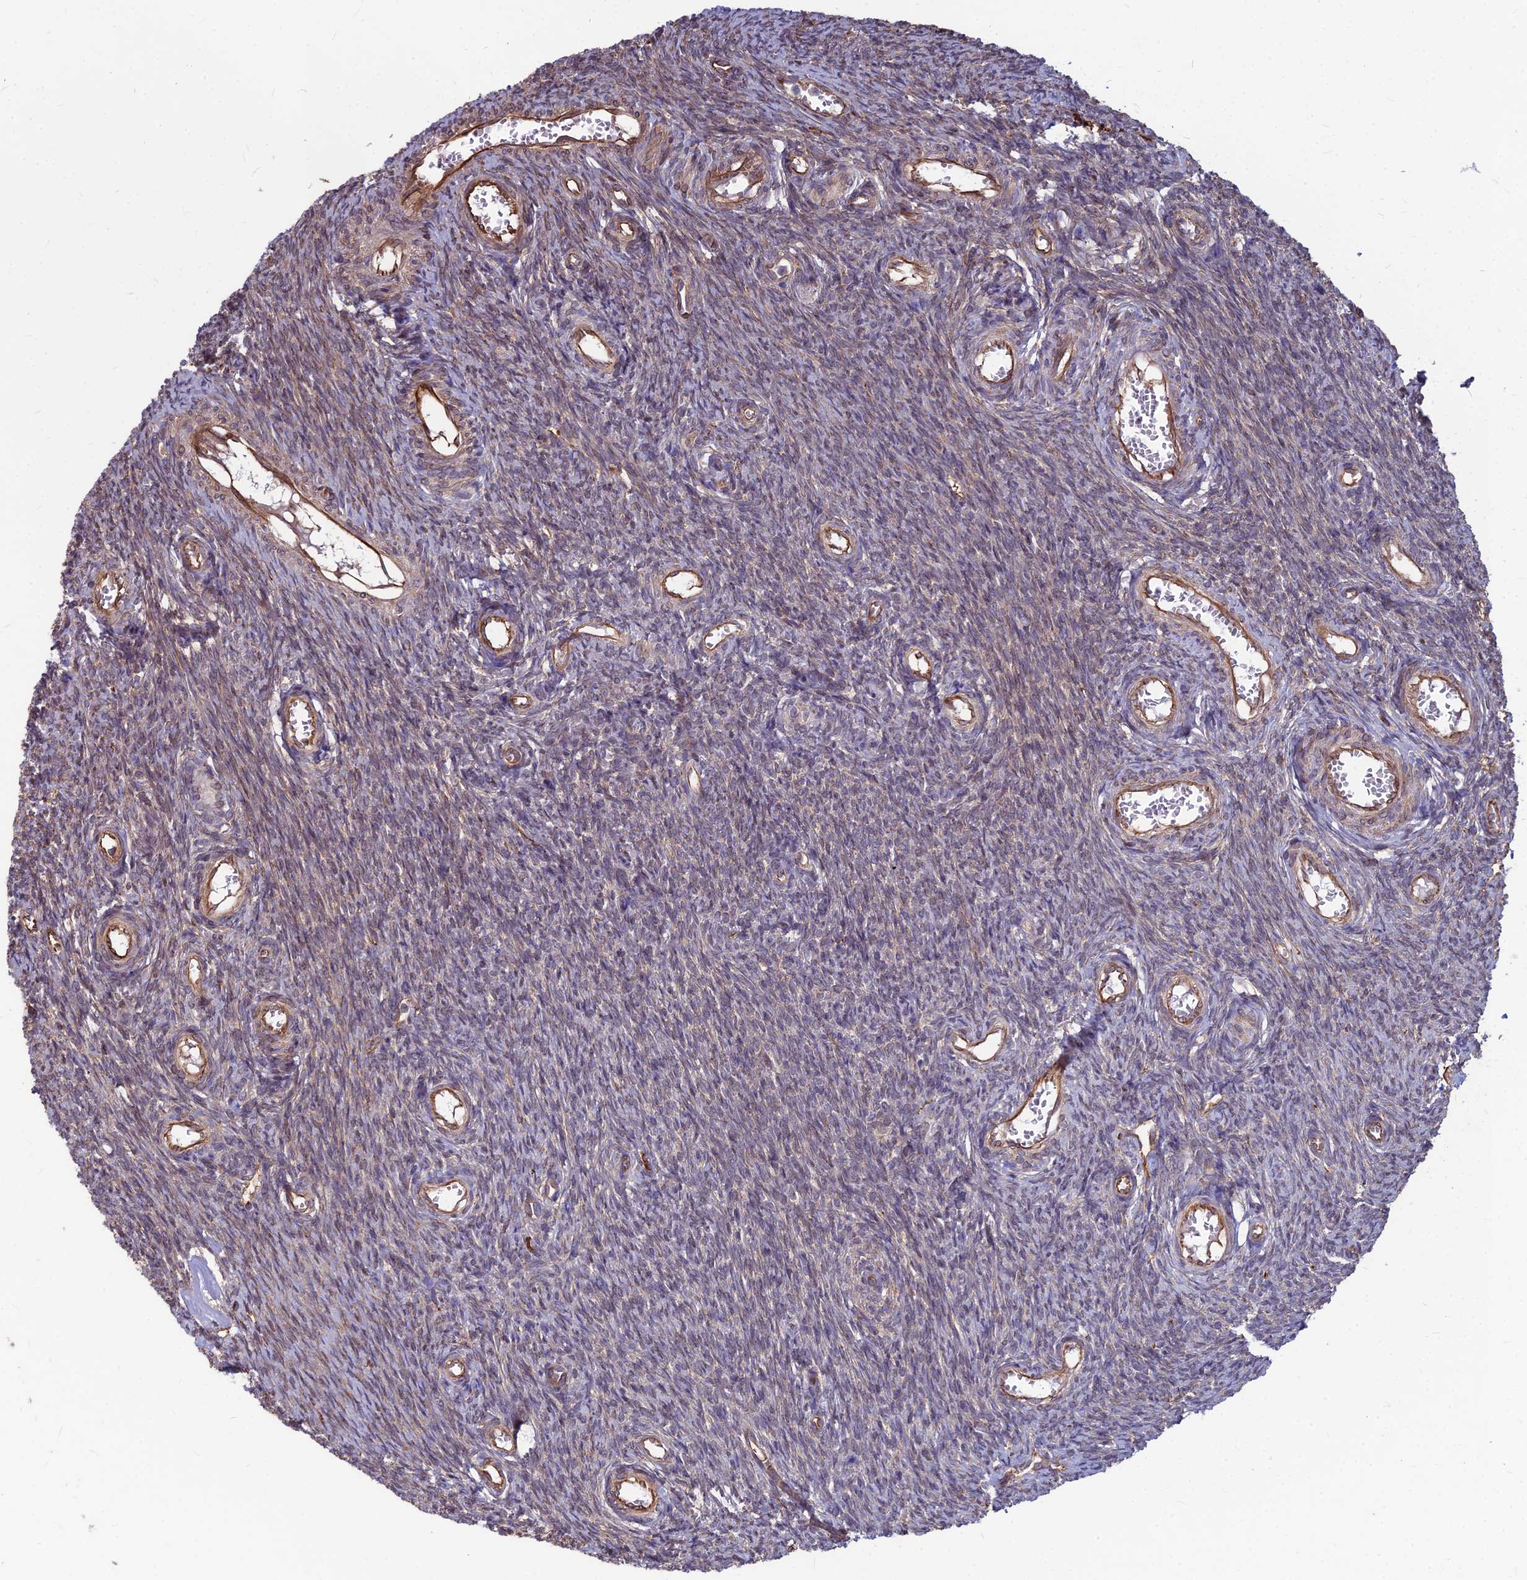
{"staining": {"intensity": "moderate", "quantity": ">75%", "location": "cytoplasmic/membranous"}, "tissue": "ovary", "cell_type": "Follicle cells", "image_type": "normal", "snomed": [{"axis": "morphology", "description": "Normal tissue, NOS"}, {"axis": "topography", "description": "Ovary"}], "caption": "A medium amount of moderate cytoplasmic/membranous positivity is appreciated in about >75% of follicle cells in benign ovary.", "gene": "LSM6", "patient": {"sex": "female", "age": 44}}